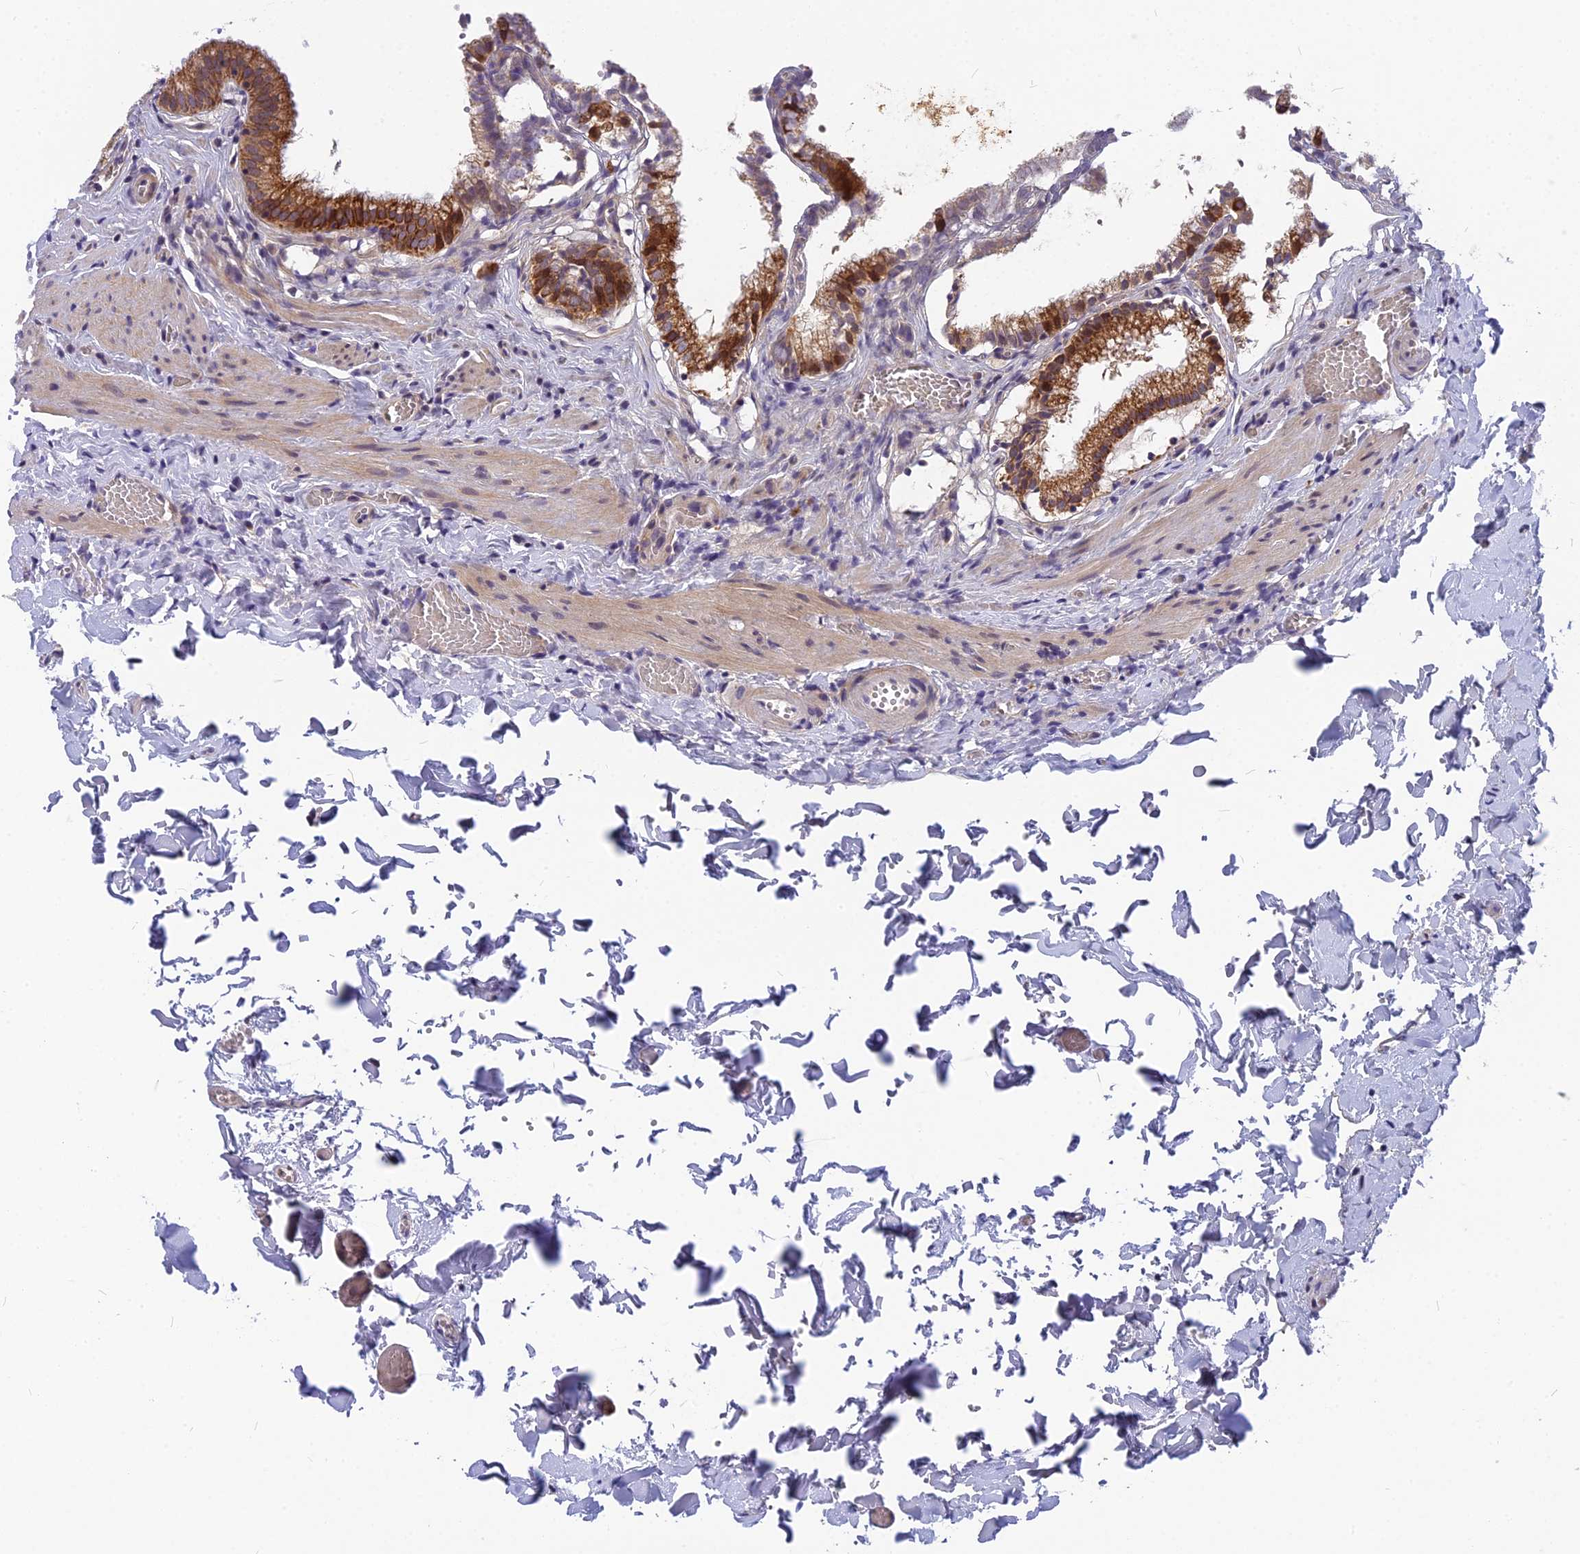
{"staining": {"intensity": "strong", "quantity": ">75%", "location": "cytoplasmic/membranous"}, "tissue": "gallbladder", "cell_type": "Glandular cells", "image_type": "normal", "snomed": [{"axis": "morphology", "description": "Normal tissue, NOS"}, {"axis": "topography", "description": "Gallbladder"}], "caption": "Benign gallbladder reveals strong cytoplasmic/membranous expression in about >75% of glandular cells (Stains: DAB in brown, nuclei in blue, Microscopy: brightfield microscopy at high magnification)..", "gene": "CMC1", "patient": {"sex": "male", "age": 38}}